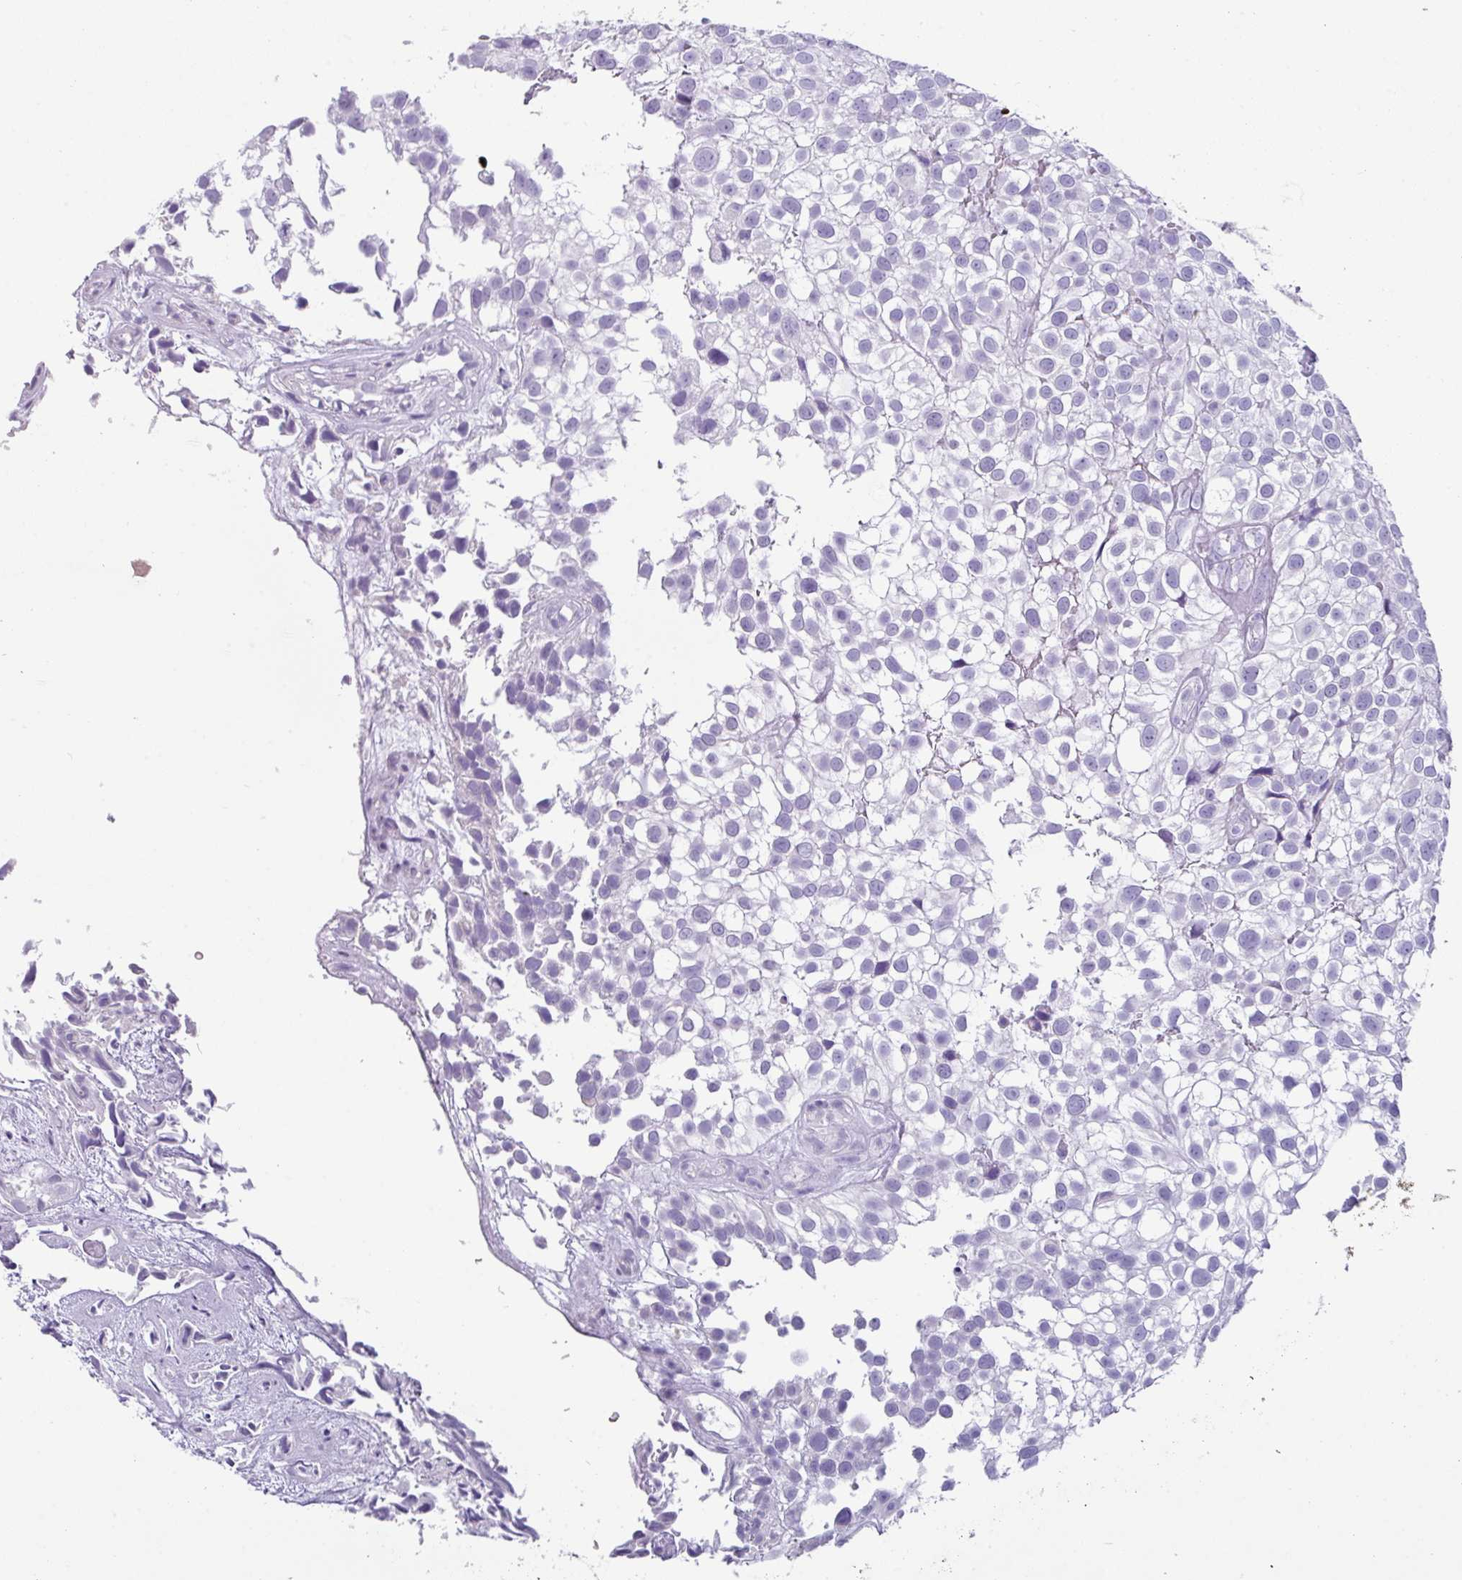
{"staining": {"intensity": "negative", "quantity": "none", "location": "none"}, "tissue": "urothelial cancer", "cell_type": "Tumor cells", "image_type": "cancer", "snomed": [{"axis": "morphology", "description": "Urothelial carcinoma, High grade"}, {"axis": "topography", "description": "Urinary bladder"}], "caption": "There is no significant expression in tumor cells of urothelial cancer. Nuclei are stained in blue.", "gene": "NCCRP1", "patient": {"sex": "male", "age": 56}}